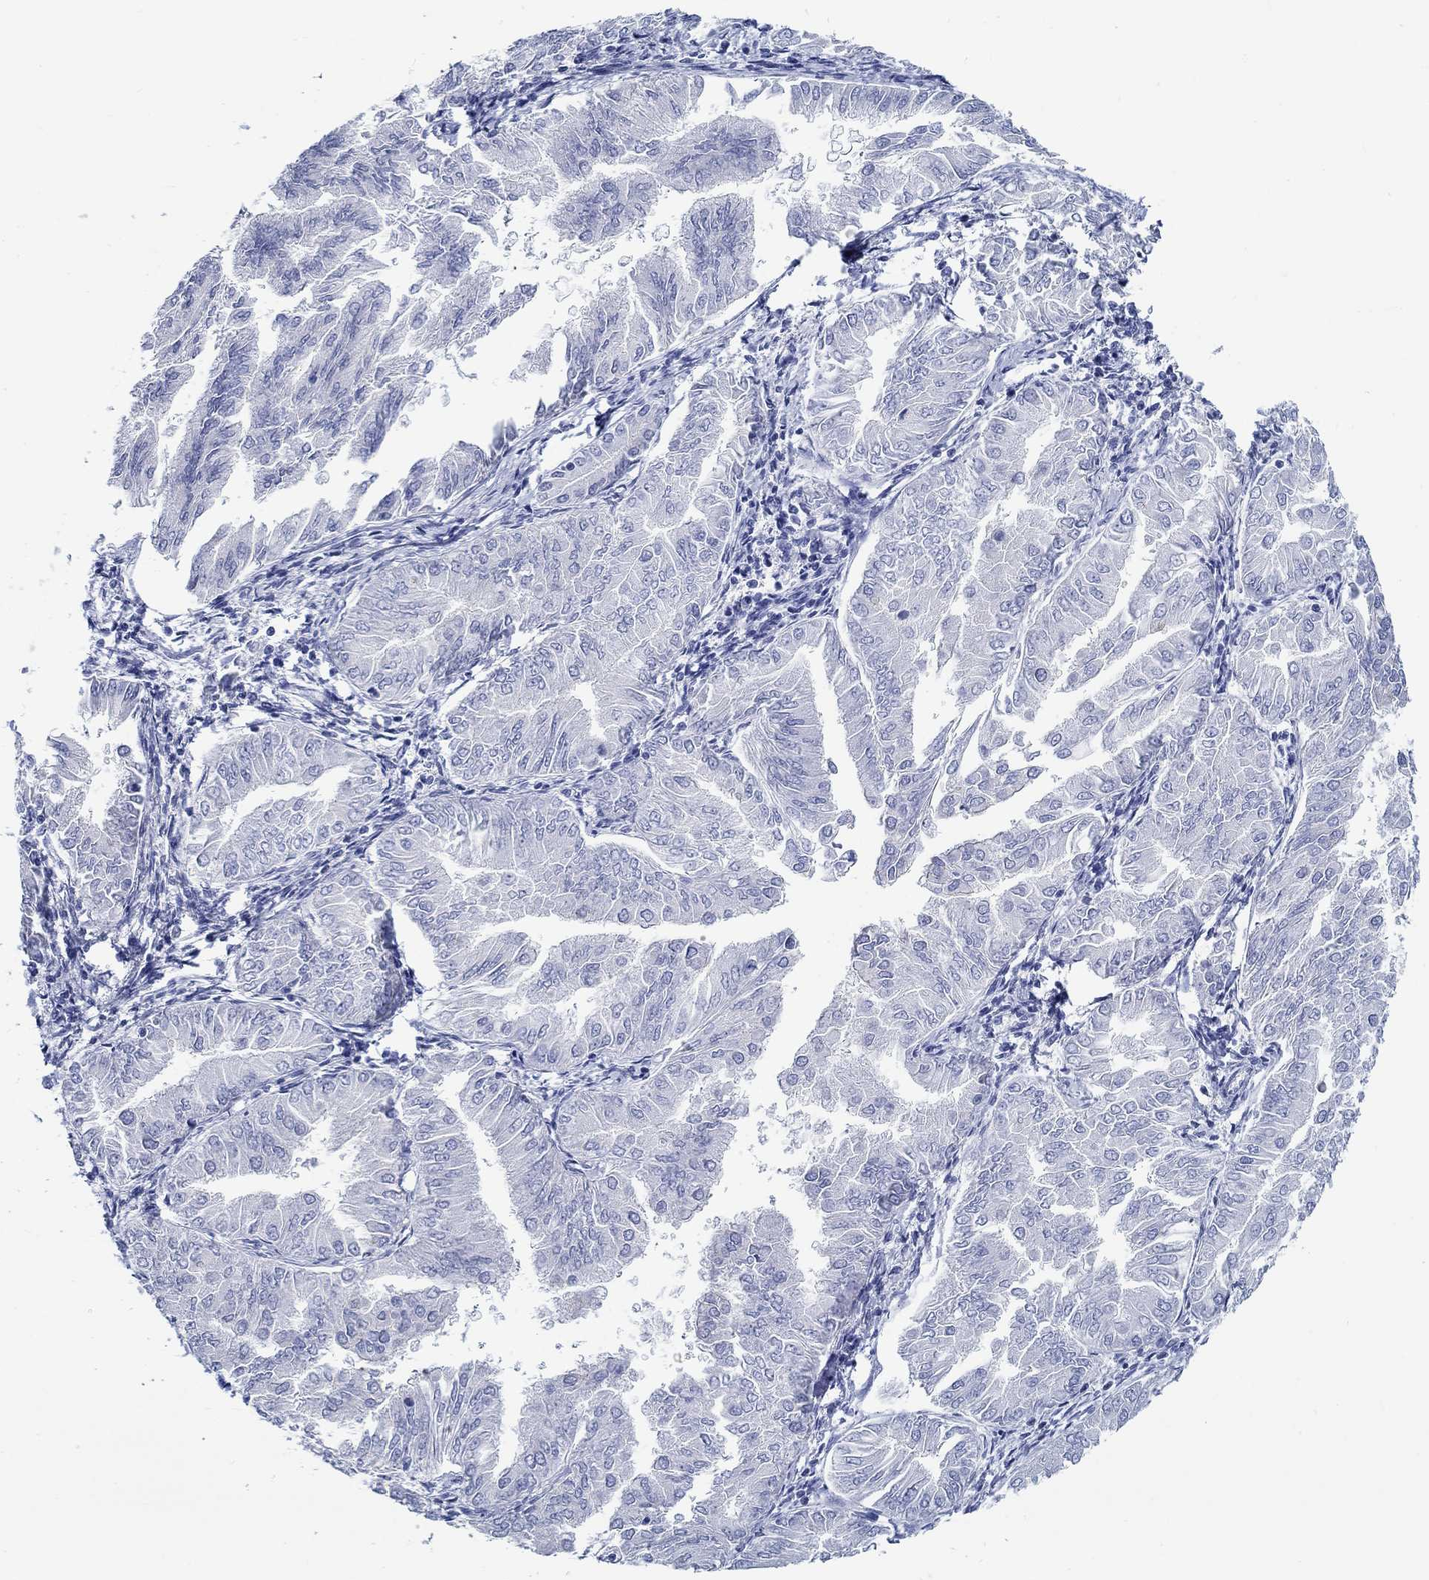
{"staining": {"intensity": "negative", "quantity": "none", "location": "none"}, "tissue": "endometrial cancer", "cell_type": "Tumor cells", "image_type": "cancer", "snomed": [{"axis": "morphology", "description": "Adenocarcinoma, NOS"}, {"axis": "topography", "description": "Endometrium"}], "caption": "The immunohistochemistry image has no significant staining in tumor cells of adenocarcinoma (endometrial) tissue. (Stains: DAB (3,3'-diaminobenzidine) IHC with hematoxylin counter stain, Microscopy: brightfield microscopy at high magnification).", "gene": "RD3L", "patient": {"sex": "female", "age": 53}}